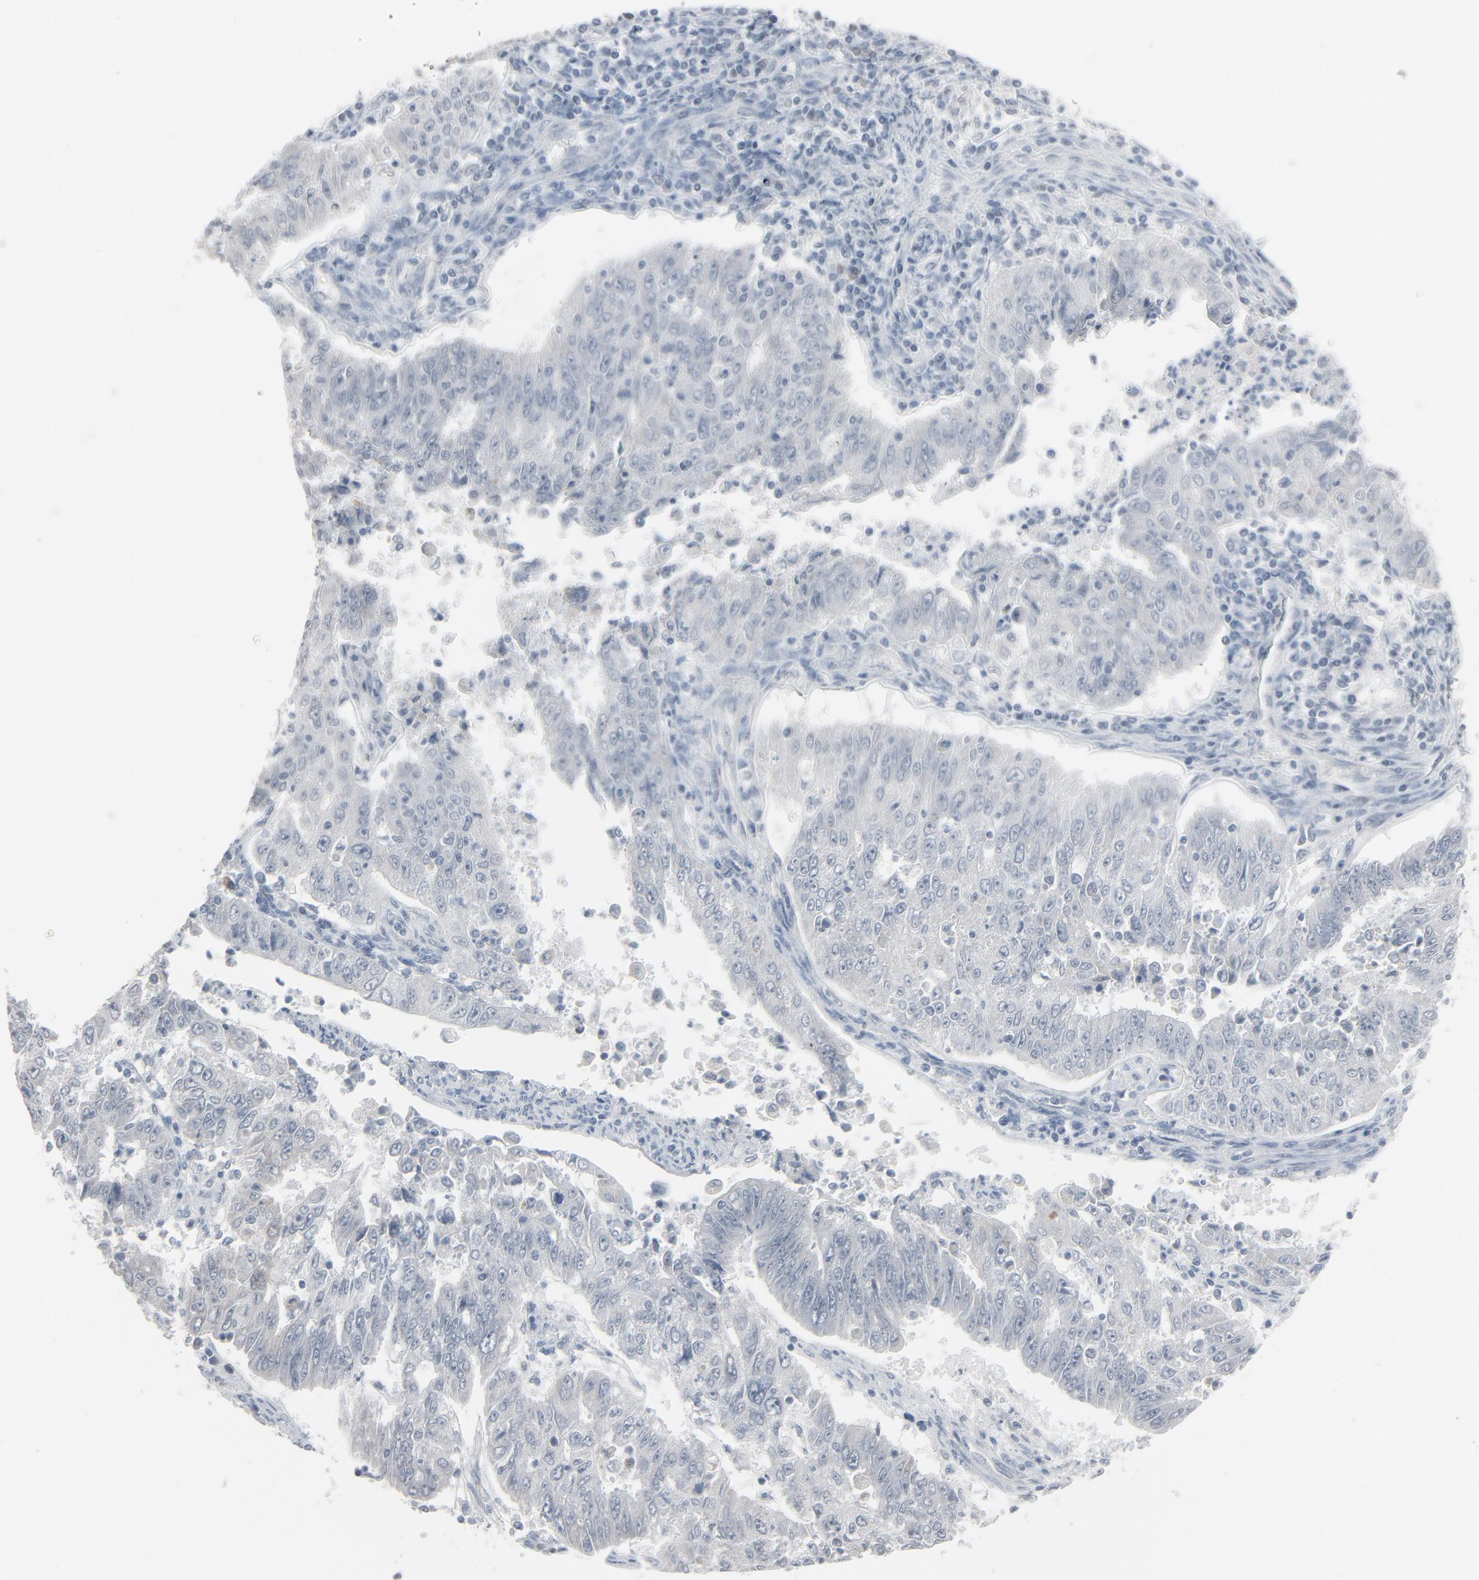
{"staining": {"intensity": "negative", "quantity": "none", "location": "none"}, "tissue": "endometrial cancer", "cell_type": "Tumor cells", "image_type": "cancer", "snomed": [{"axis": "morphology", "description": "Adenocarcinoma, NOS"}, {"axis": "topography", "description": "Endometrium"}], "caption": "There is no significant expression in tumor cells of endometrial cancer (adenocarcinoma). (DAB (3,3'-diaminobenzidine) IHC, high magnification).", "gene": "SAGE1", "patient": {"sex": "female", "age": 42}}